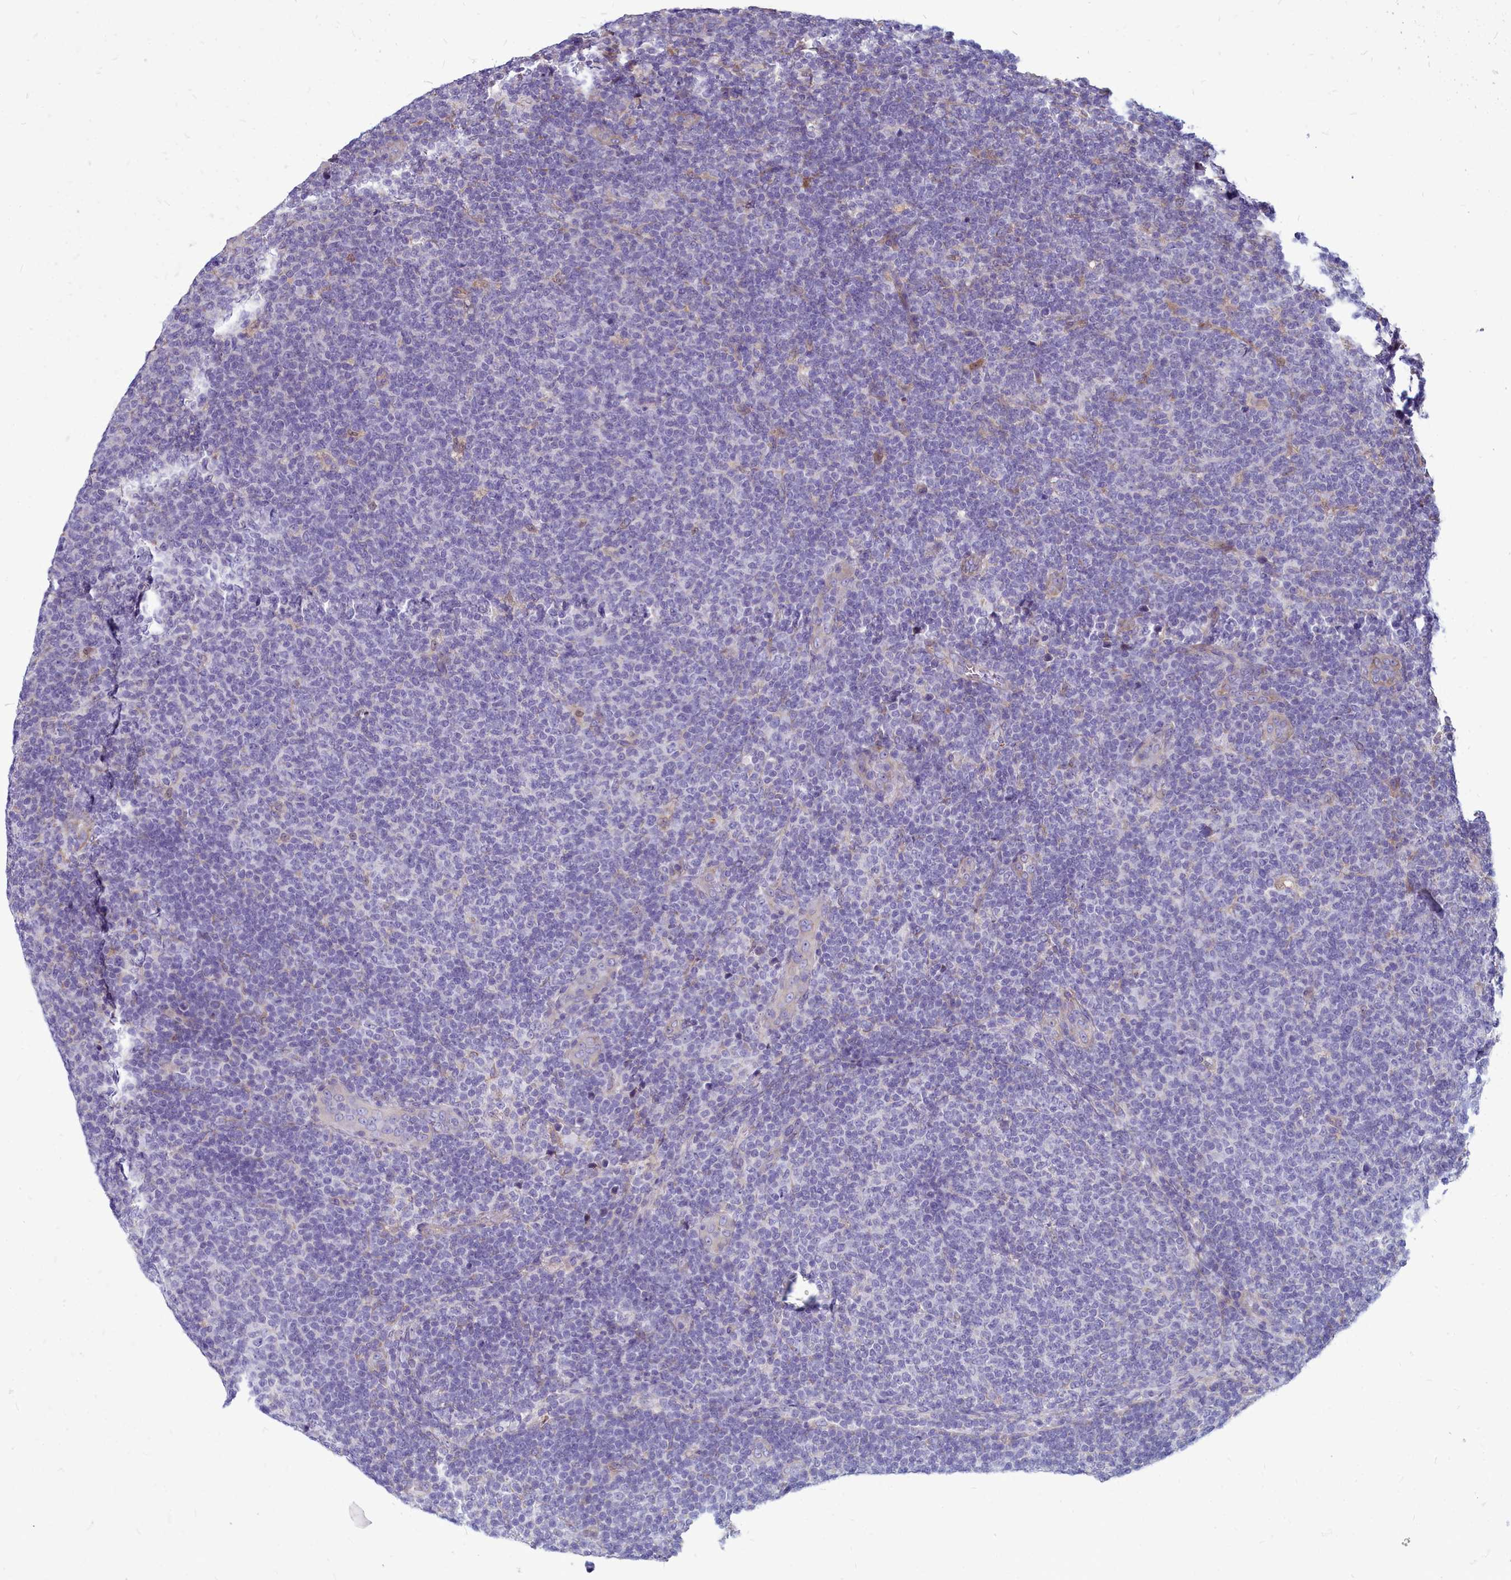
{"staining": {"intensity": "negative", "quantity": "none", "location": "none"}, "tissue": "lymphoma", "cell_type": "Tumor cells", "image_type": "cancer", "snomed": [{"axis": "morphology", "description": "Malignant lymphoma, non-Hodgkin's type, Low grade"}, {"axis": "topography", "description": "Lymph node"}], "caption": "Tumor cells are negative for brown protein staining in low-grade malignant lymphoma, non-Hodgkin's type. Nuclei are stained in blue.", "gene": "SMPD4", "patient": {"sex": "male", "age": 66}}